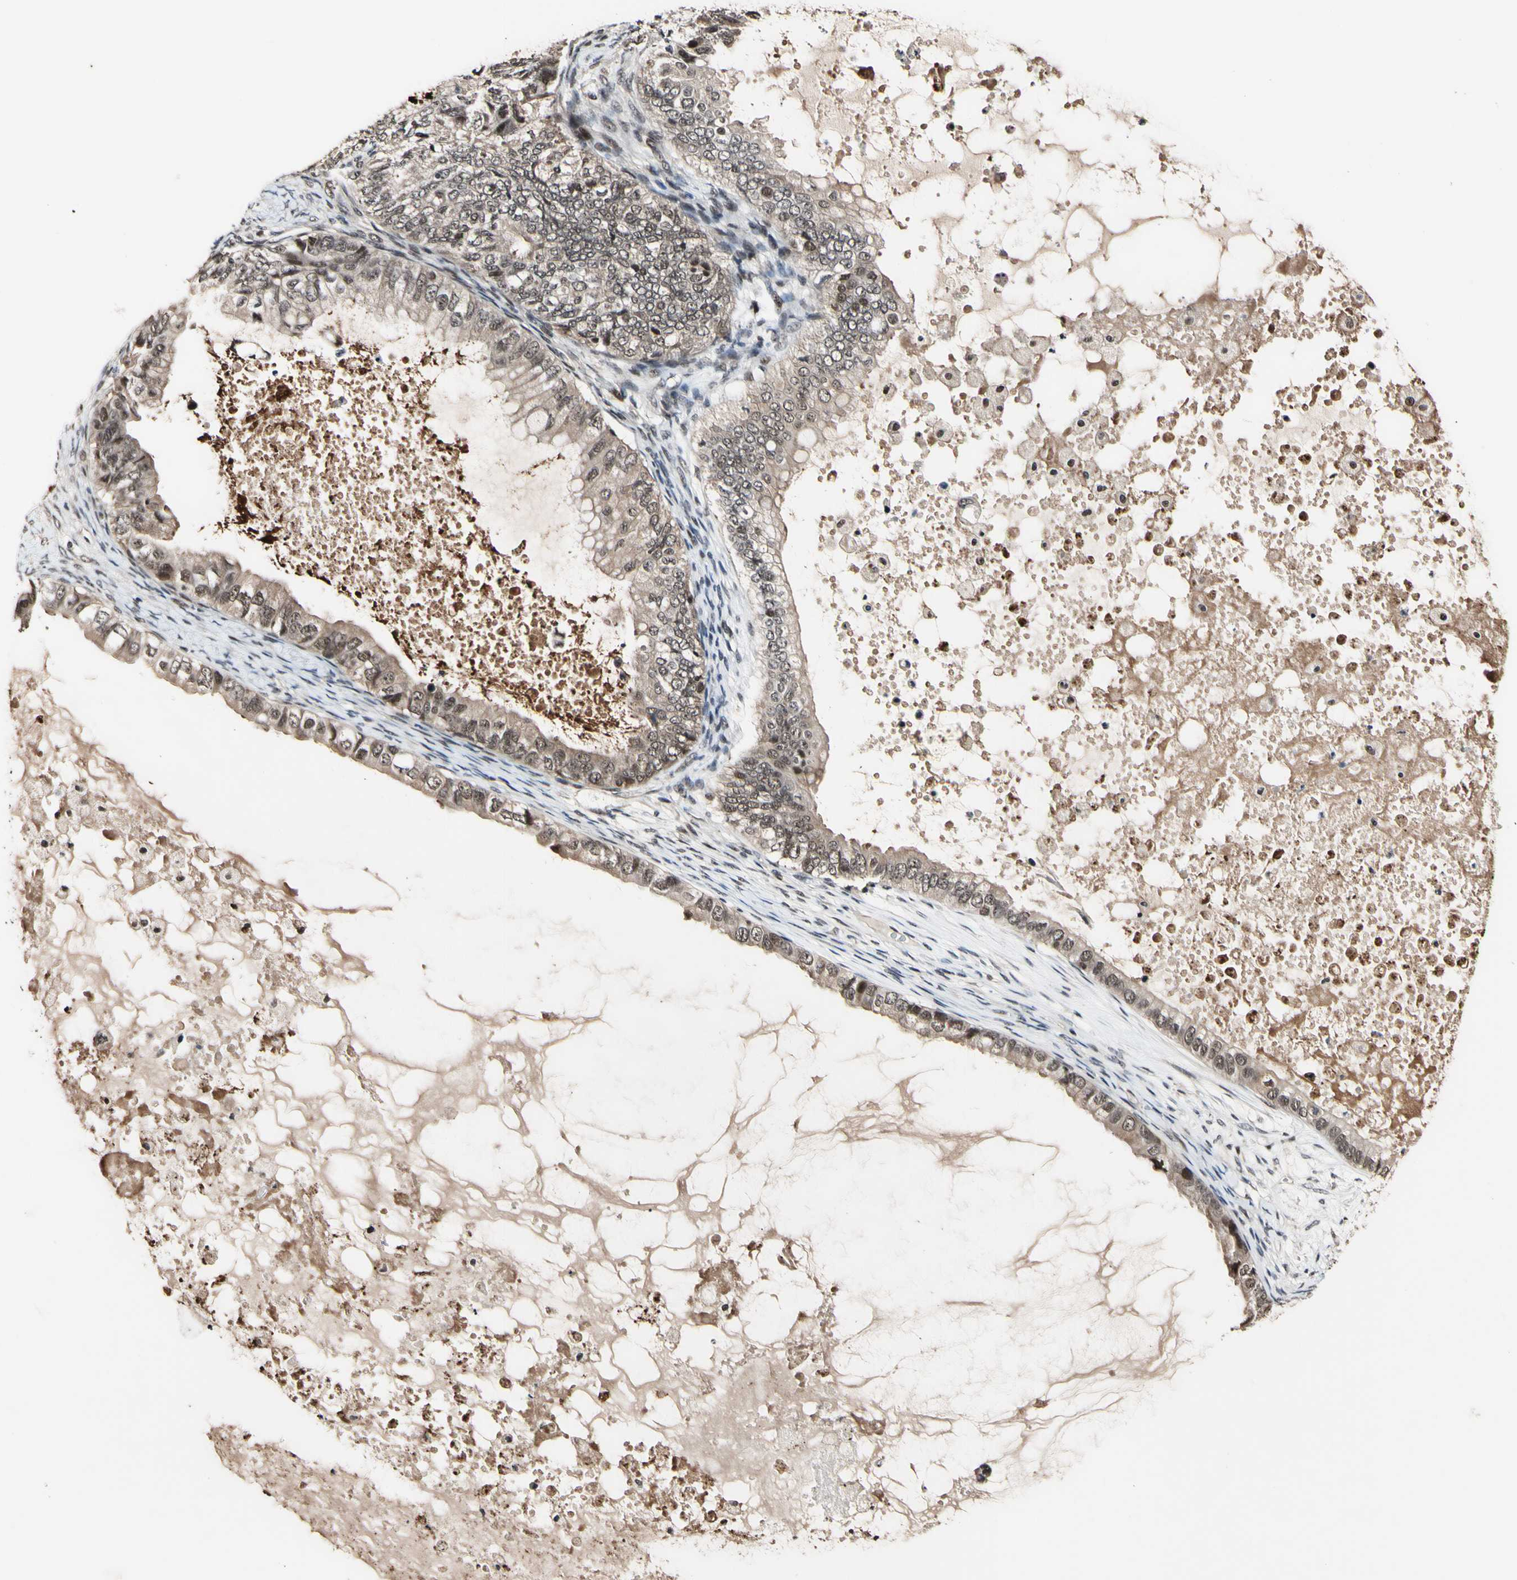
{"staining": {"intensity": "weak", "quantity": ">75%", "location": "cytoplasmic/membranous,nuclear"}, "tissue": "ovarian cancer", "cell_type": "Tumor cells", "image_type": "cancer", "snomed": [{"axis": "morphology", "description": "Cystadenocarcinoma, mucinous, NOS"}, {"axis": "topography", "description": "Ovary"}], "caption": "Protein expression analysis of ovarian cancer (mucinous cystadenocarcinoma) demonstrates weak cytoplasmic/membranous and nuclear staining in approximately >75% of tumor cells. (Stains: DAB in brown, nuclei in blue, Microscopy: brightfield microscopy at high magnification).", "gene": "PSMD10", "patient": {"sex": "female", "age": 80}}